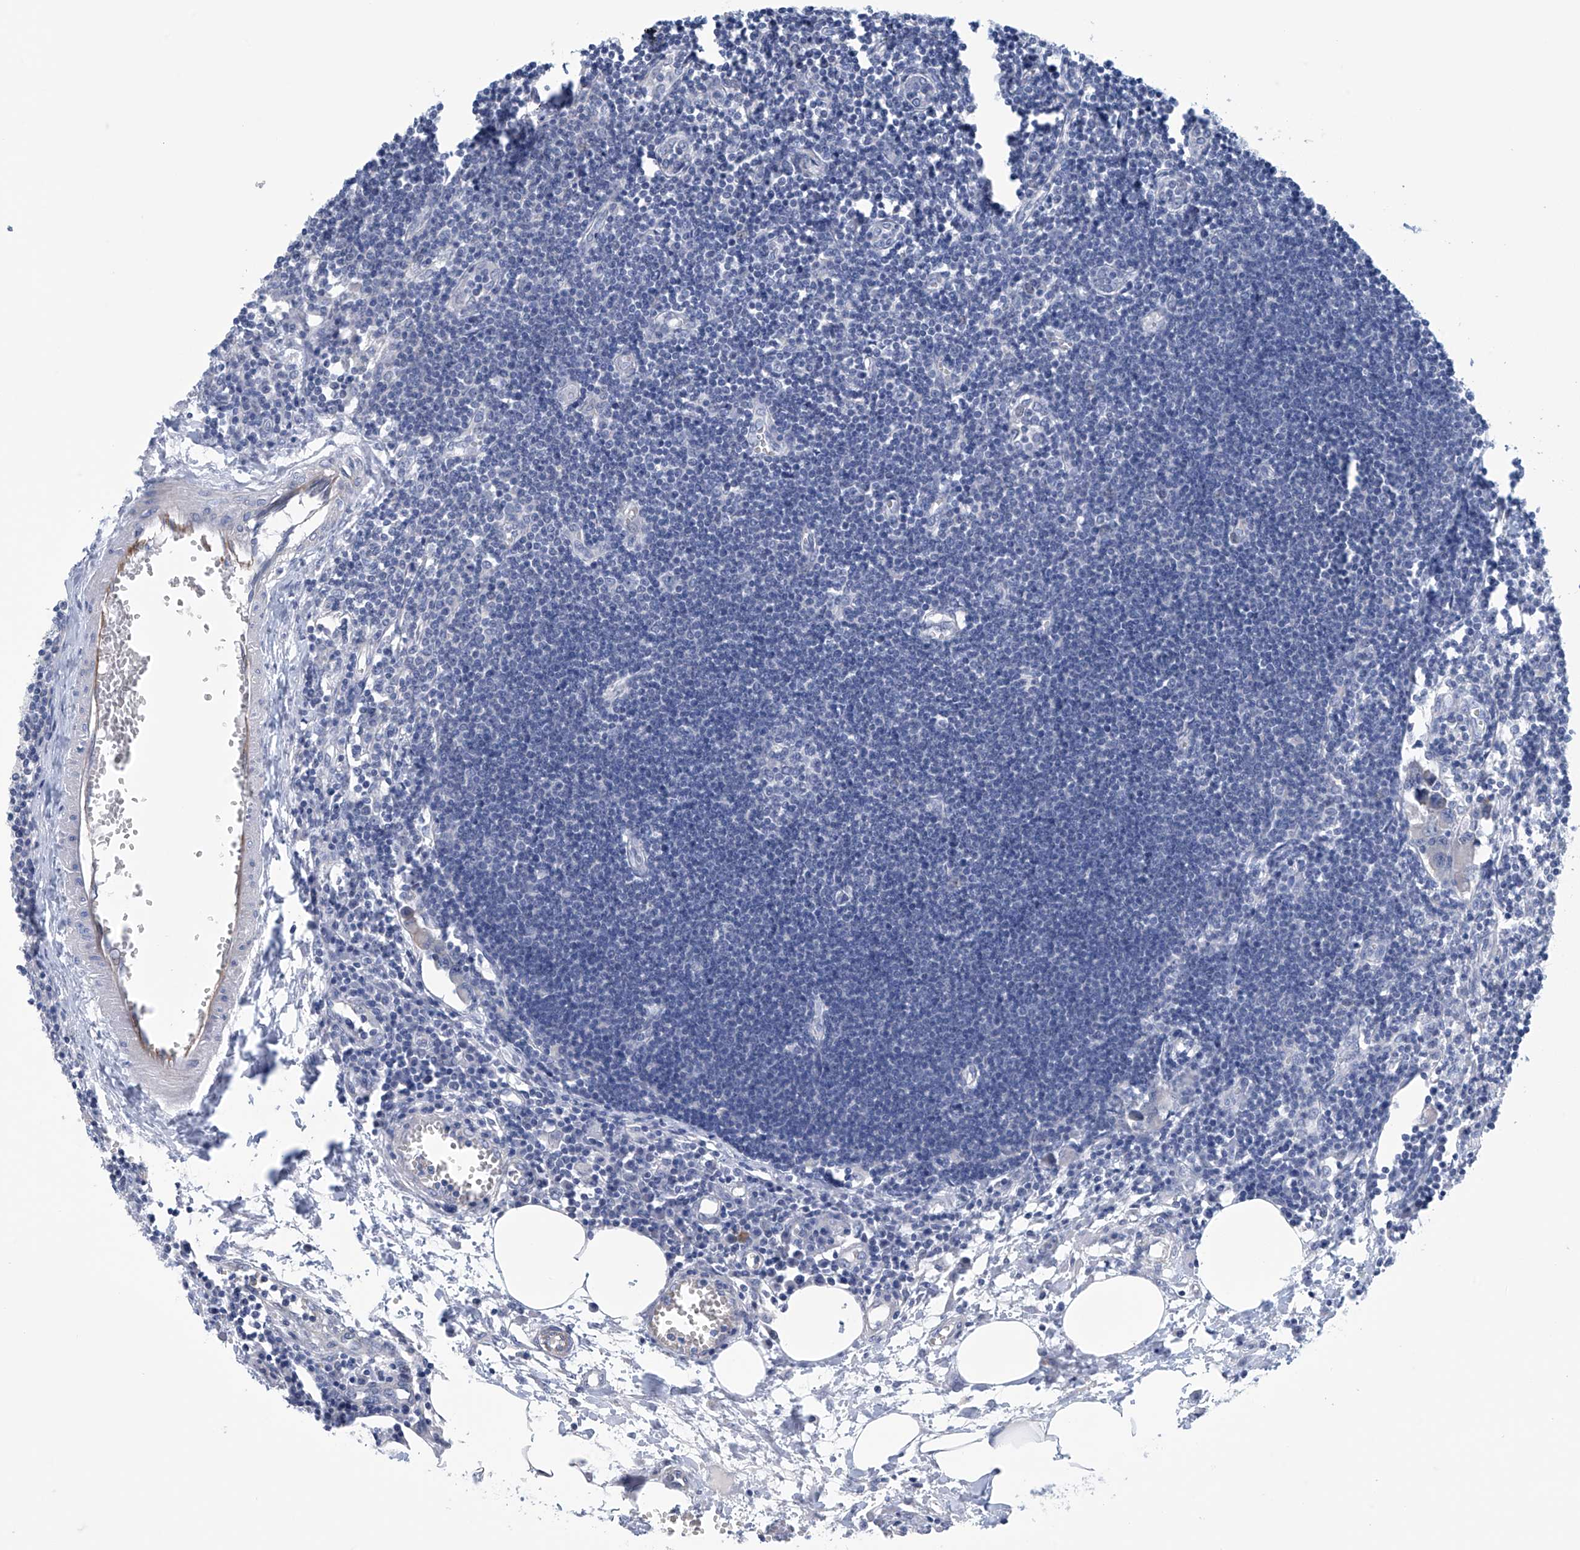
{"staining": {"intensity": "negative", "quantity": "none", "location": "none"}, "tissue": "lymph node", "cell_type": "Germinal center cells", "image_type": "normal", "snomed": [{"axis": "morphology", "description": "Normal tissue, NOS"}, {"axis": "morphology", "description": "Malignant melanoma, Metastatic site"}, {"axis": "topography", "description": "Lymph node"}], "caption": "Immunohistochemical staining of unremarkable lymph node exhibits no significant staining in germinal center cells. The staining was performed using DAB to visualize the protein expression in brown, while the nuclei were stained in blue with hematoxylin (Magnification: 20x).", "gene": "SLC35A5", "patient": {"sex": "male", "age": 41}}